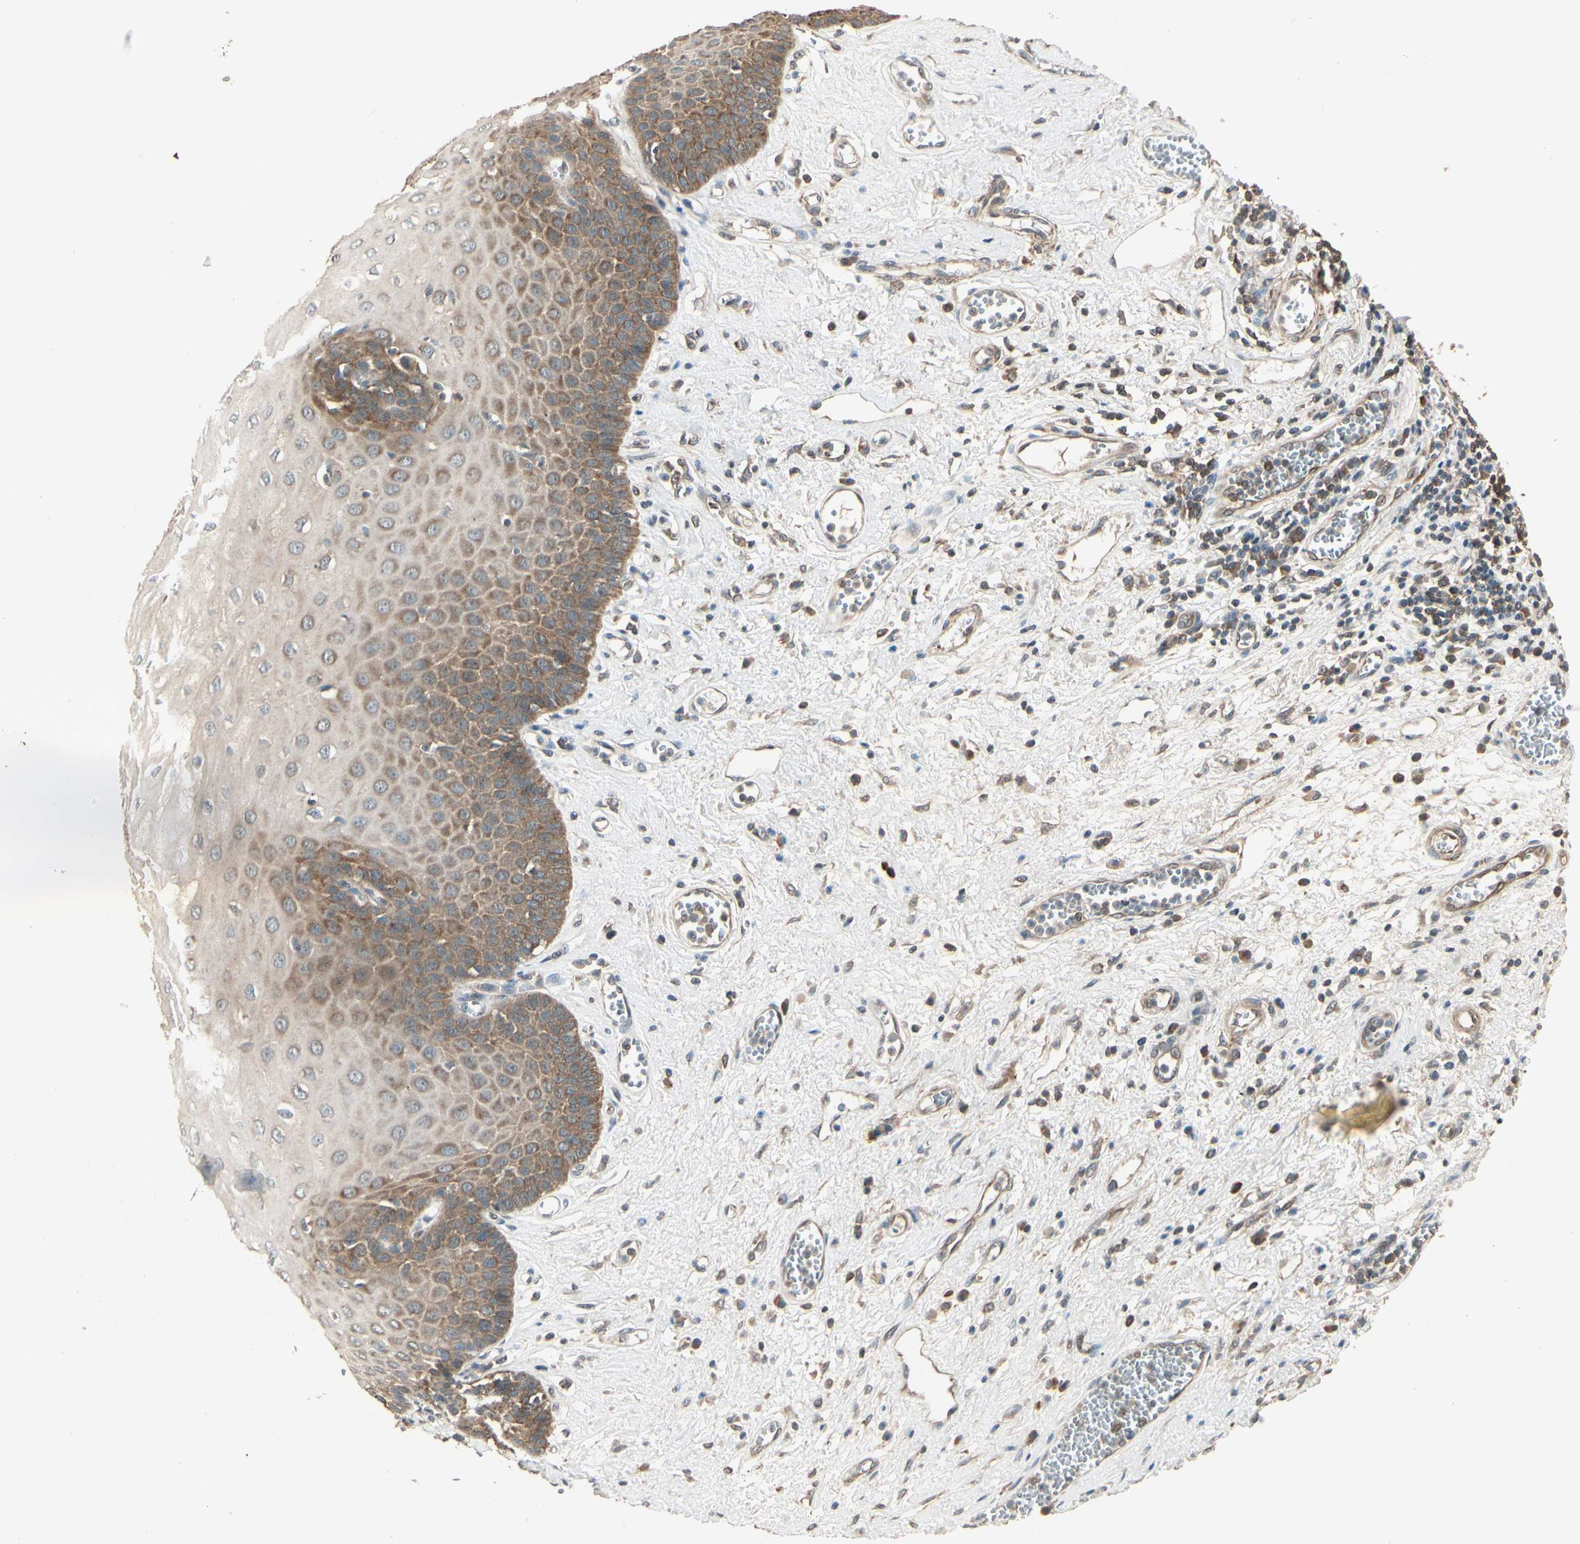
{"staining": {"intensity": "strong", "quantity": "25%-75%", "location": "cytoplasmic/membranous"}, "tissue": "esophagus", "cell_type": "Squamous epithelial cells", "image_type": "normal", "snomed": [{"axis": "morphology", "description": "Normal tissue, NOS"}, {"axis": "morphology", "description": "Squamous cell carcinoma, NOS"}, {"axis": "topography", "description": "Esophagus"}], "caption": "Approximately 25%-75% of squamous epithelial cells in unremarkable human esophagus demonstrate strong cytoplasmic/membranous protein positivity as visualized by brown immunohistochemical staining.", "gene": "CCT7", "patient": {"sex": "male", "age": 65}}